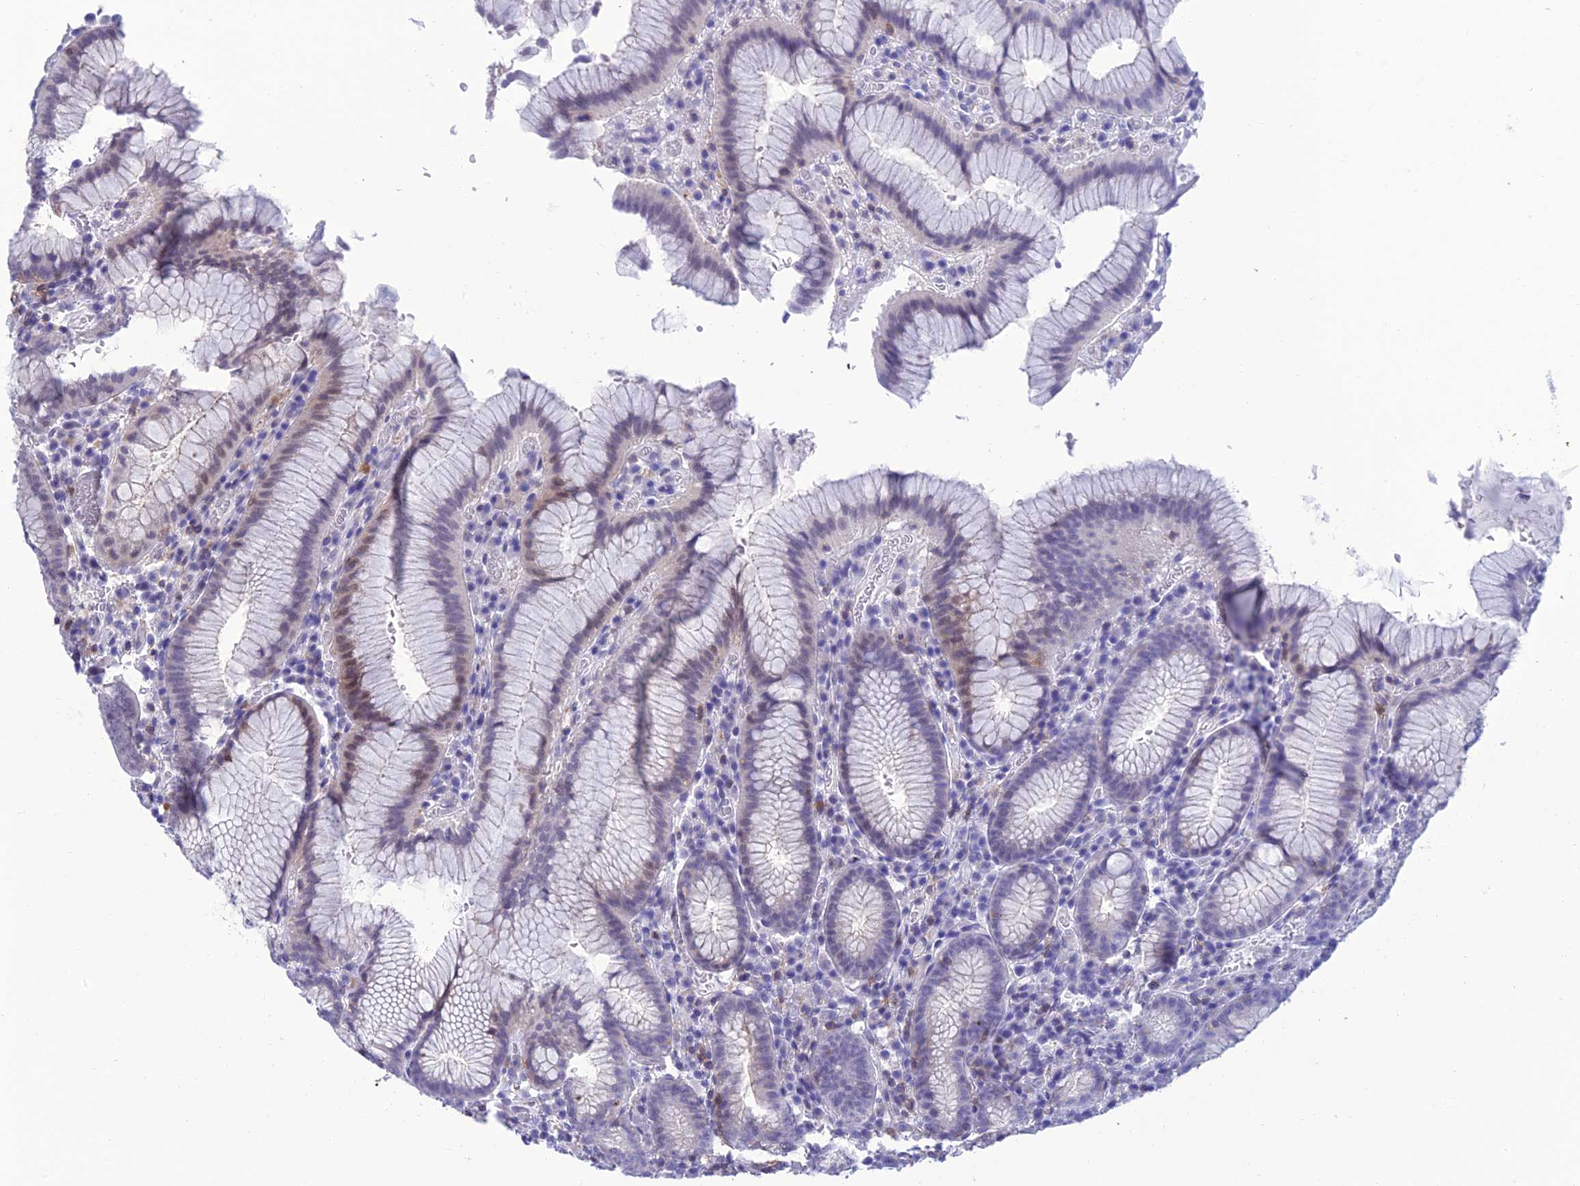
{"staining": {"intensity": "weak", "quantity": "<25%", "location": "nuclear"}, "tissue": "stomach", "cell_type": "Glandular cells", "image_type": "normal", "snomed": [{"axis": "morphology", "description": "Normal tissue, NOS"}, {"axis": "topography", "description": "Stomach"}], "caption": "IHC photomicrograph of benign human stomach stained for a protein (brown), which exhibits no expression in glandular cells. (DAB immunohistochemistry with hematoxylin counter stain).", "gene": "FAM76A", "patient": {"sex": "male", "age": 55}}